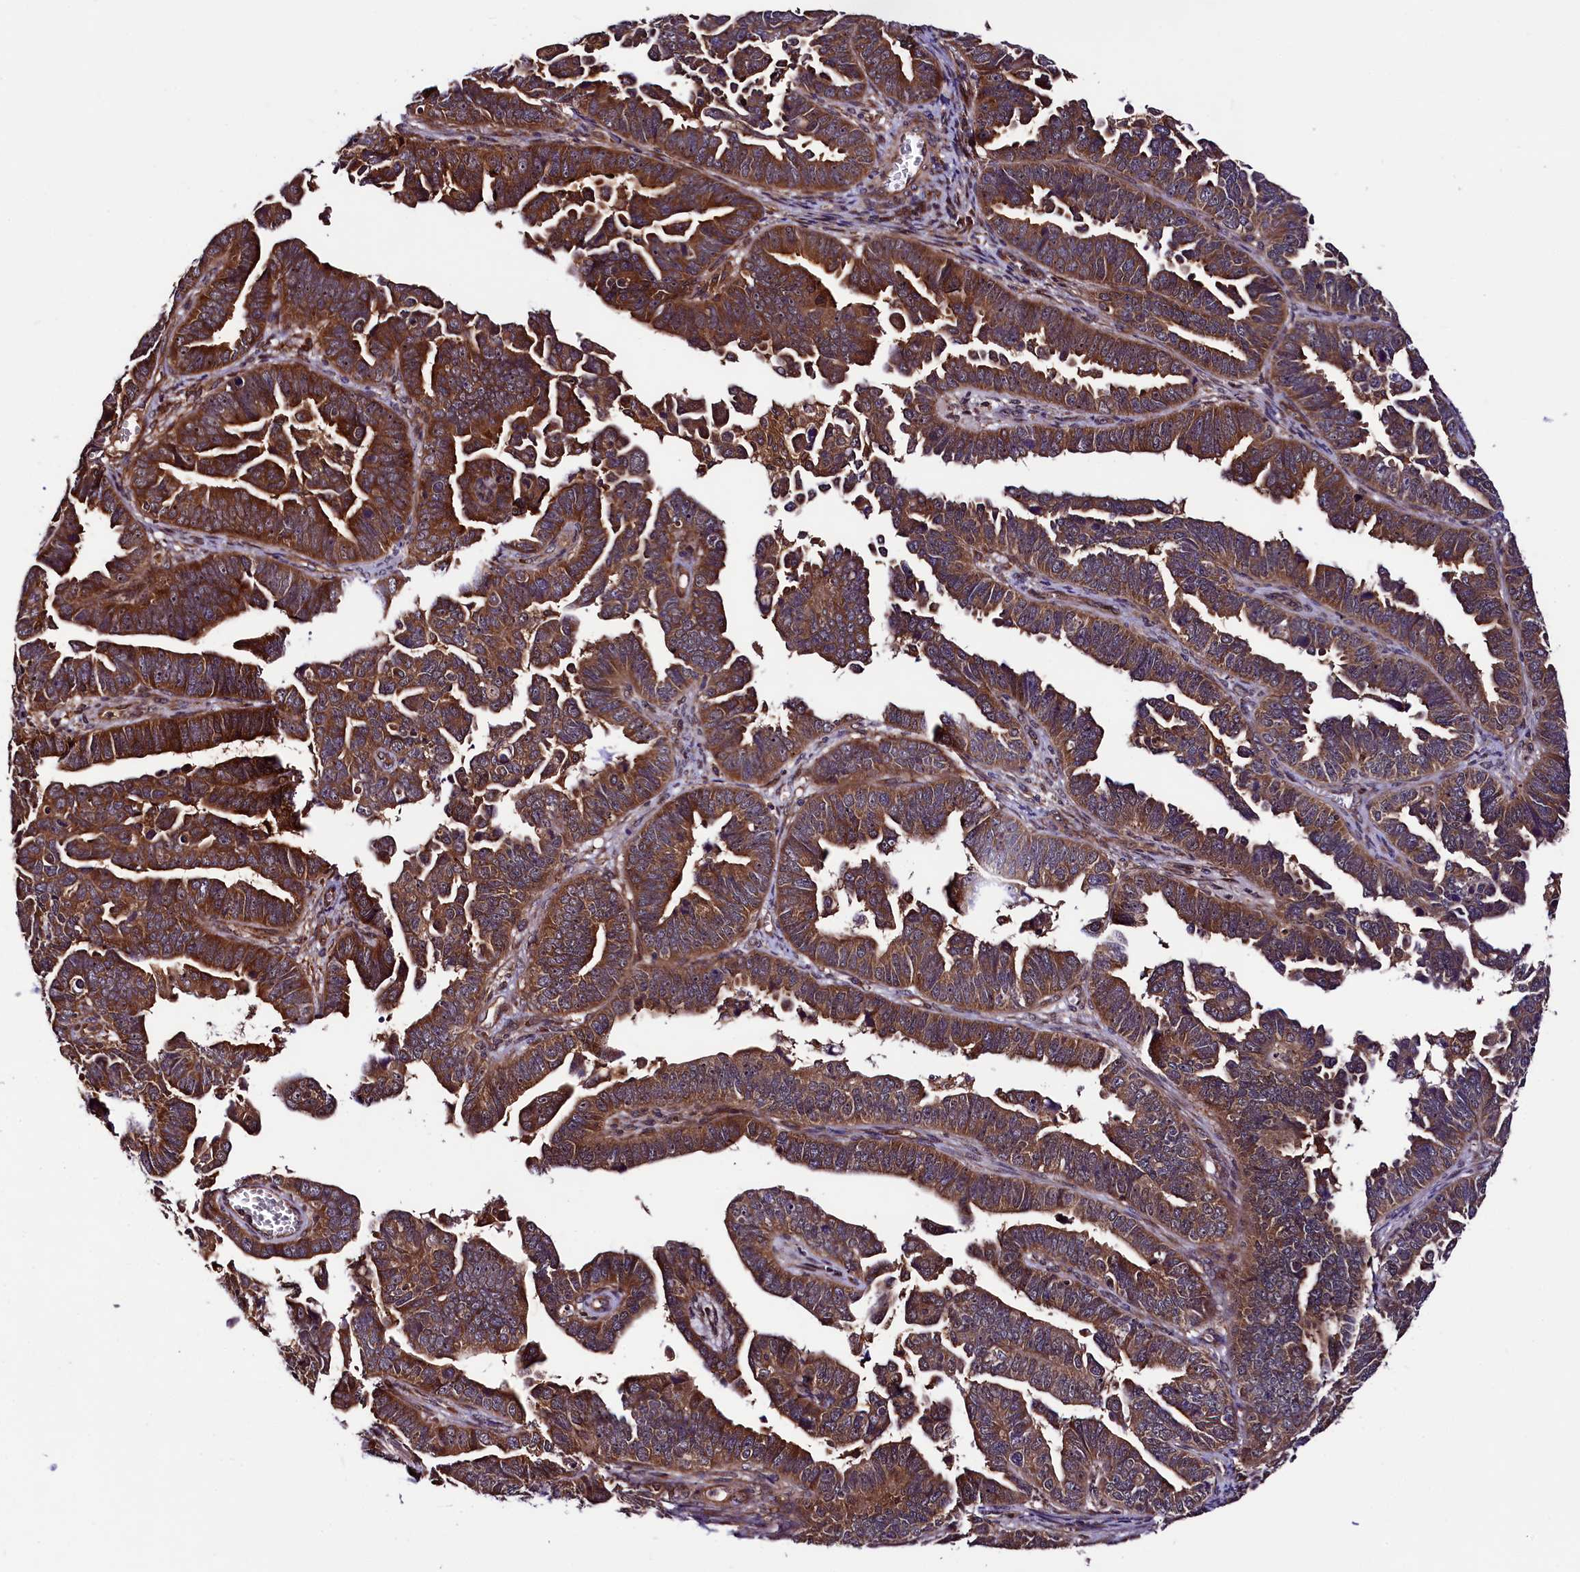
{"staining": {"intensity": "strong", "quantity": ">75%", "location": "cytoplasmic/membranous"}, "tissue": "endometrial cancer", "cell_type": "Tumor cells", "image_type": "cancer", "snomed": [{"axis": "morphology", "description": "Adenocarcinoma, NOS"}, {"axis": "topography", "description": "Endometrium"}], "caption": "The histopathology image exhibits immunohistochemical staining of endometrial cancer (adenocarcinoma). There is strong cytoplasmic/membranous positivity is appreciated in about >75% of tumor cells.", "gene": "VPS35", "patient": {"sex": "female", "age": 75}}